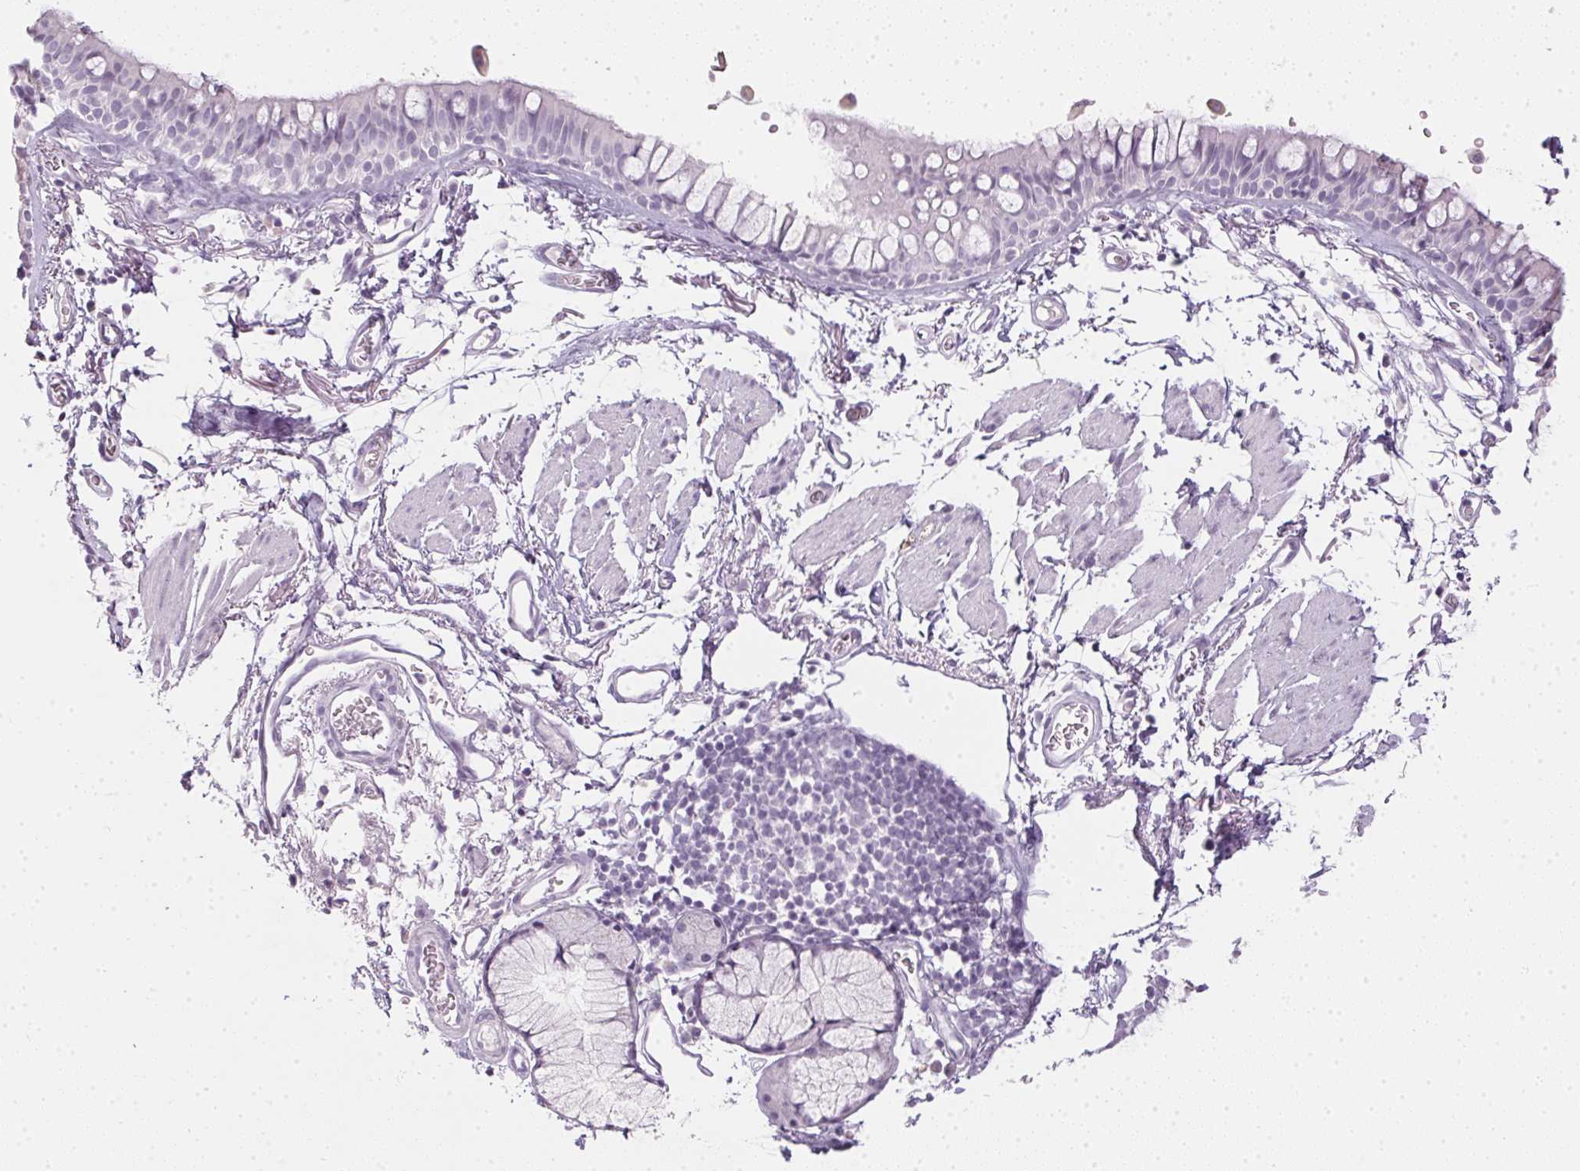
{"staining": {"intensity": "negative", "quantity": "none", "location": "none"}, "tissue": "bronchus", "cell_type": "Respiratory epithelial cells", "image_type": "normal", "snomed": [{"axis": "morphology", "description": "Normal tissue, NOS"}, {"axis": "topography", "description": "Cartilage tissue"}, {"axis": "topography", "description": "Bronchus"}], "caption": "Human bronchus stained for a protein using immunohistochemistry exhibits no expression in respiratory epithelial cells.", "gene": "TMEM72", "patient": {"sex": "female", "age": 79}}